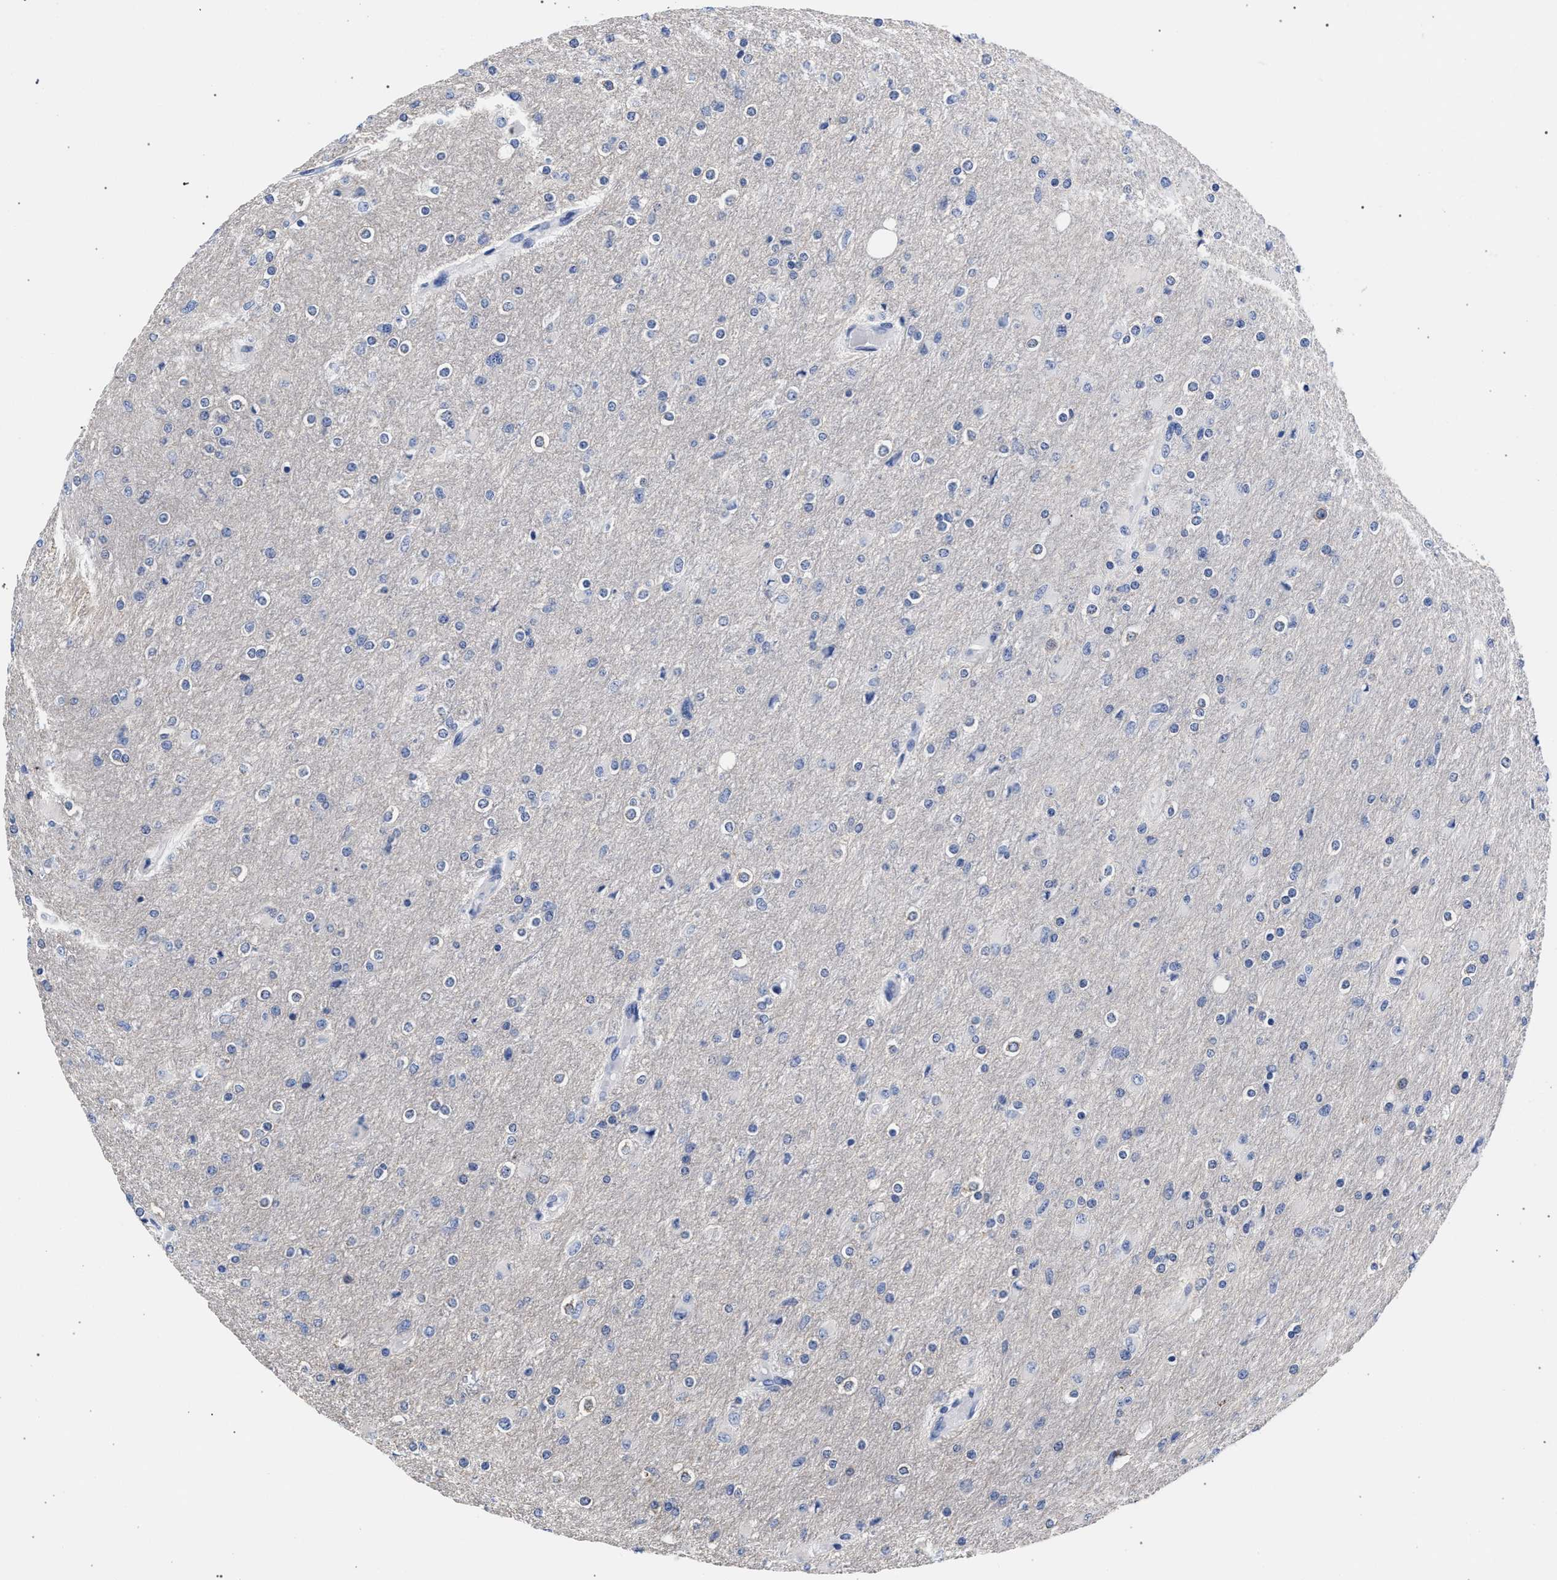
{"staining": {"intensity": "negative", "quantity": "none", "location": "none"}, "tissue": "glioma", "cell_type": "Tumor cells", "image_type": "cancer", "snomed": [{"axis": "morphology", "description": "Glioma, malignant, High grade"}, {"axis": "topography", "description": "Cerebral cortex"}], "caption": "High magnification brightfield microscopy of glioma stained with DAB (brown) and counterstained with hematoxylin (blue): tumor cells show no significant expression.", "gene": "AKAP4", "patient": {"sex": "female", "age": 36}}